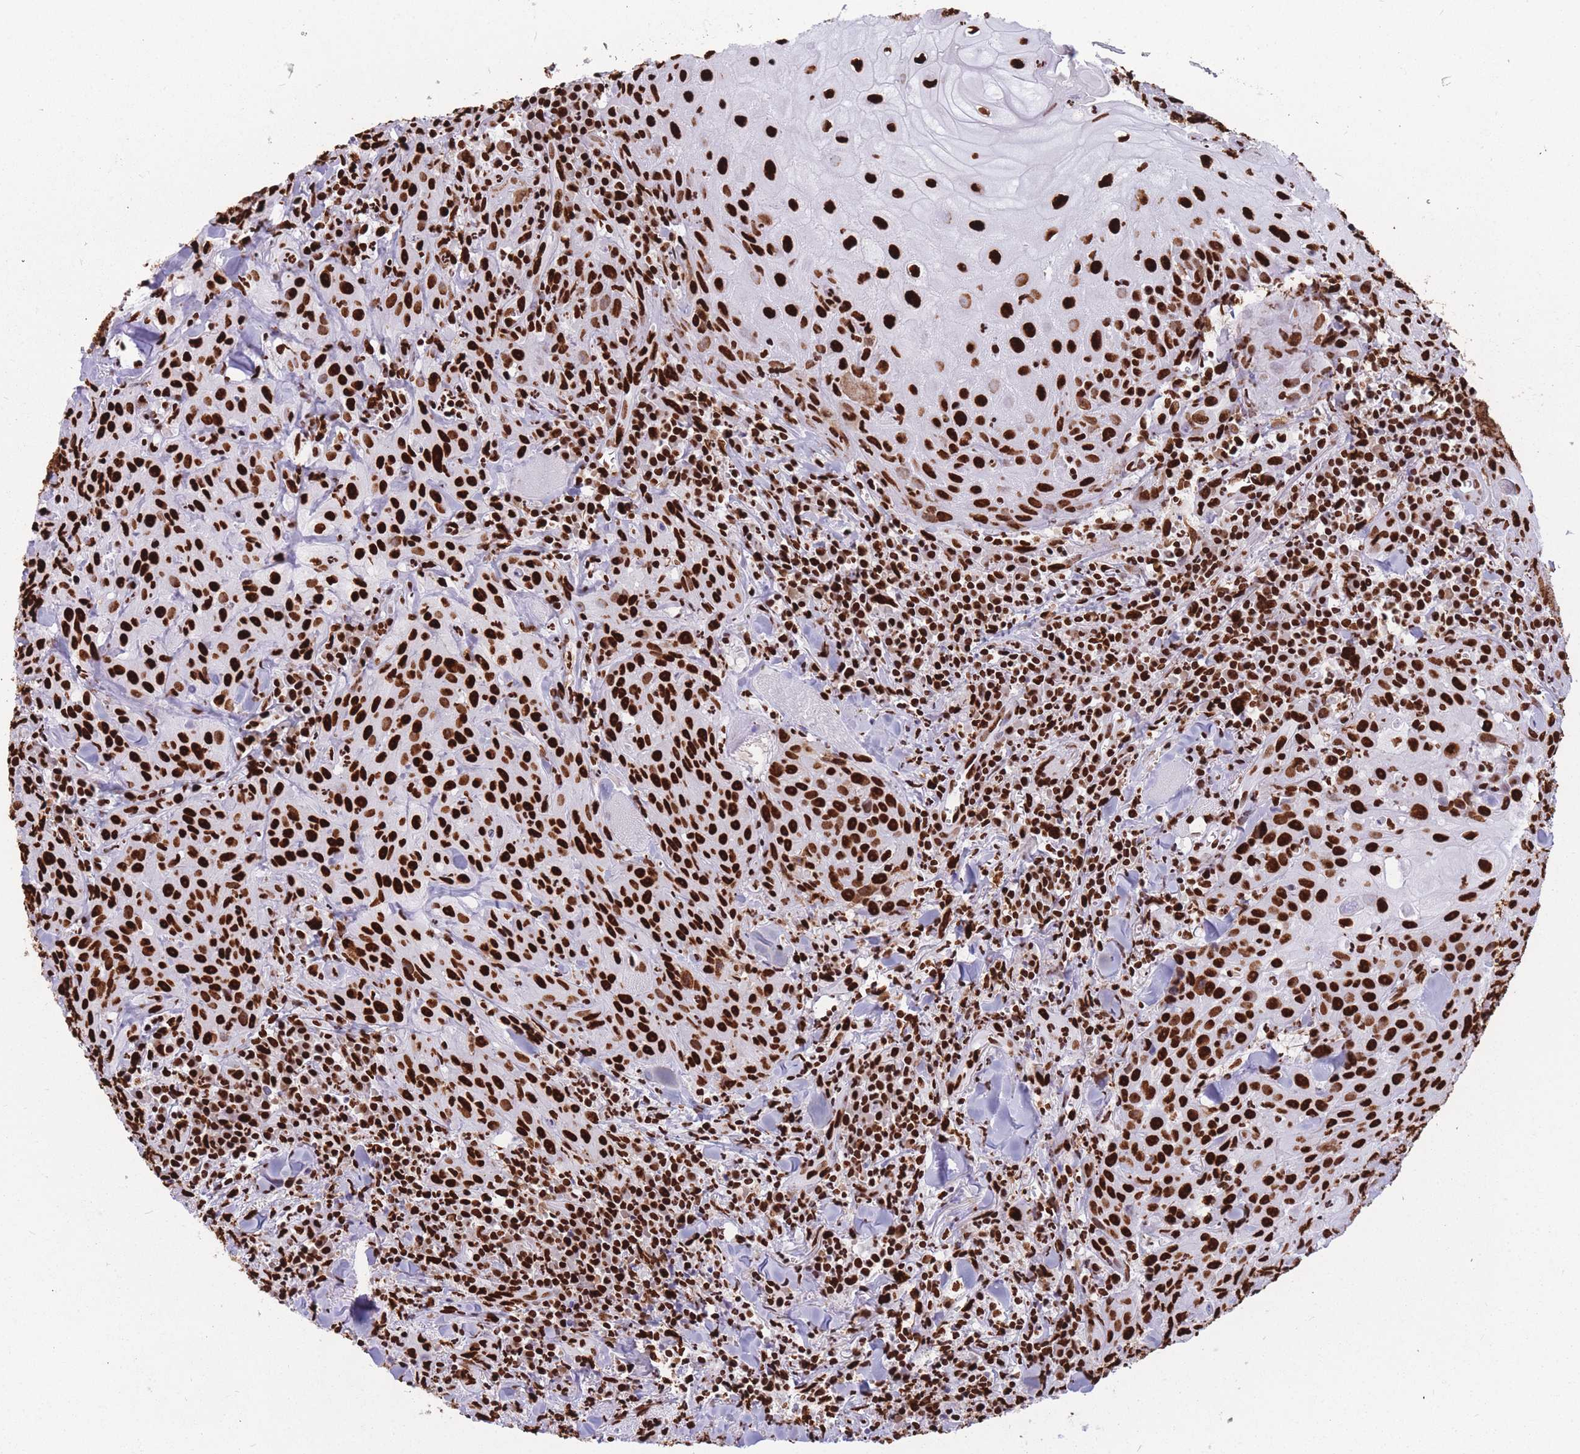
{"staining": {"intensity": "strong", "quantity": ">75%", "location": "nuclear"}, "tissue": "head and neck cancer", "cell_type": "Tumor cells", "image_type": "cancer", "snomed": [{"axis": "morphology", "description": "Normal tissue, NOS"}, {"axis": "morphology", "description": "Squamous cell carcinoma, NOS"}, {"axis": "topography", "description": "Oral tissue"}, {"axis": "topography", "description": "Head-Neck"}], "caption": "Immunohistochemistry (DAB (3,3'-diaminobenzidine)) staining of human head and neck cancer (squamous cell carcinoma) reveals strong nuclear protein positivity in about >75% of tumor cells. (Brightfield microscopy of DAB IHC at high magnification).", "gene": "HNRNPUL1", "patient": {"sex": "female", "age": 70}}